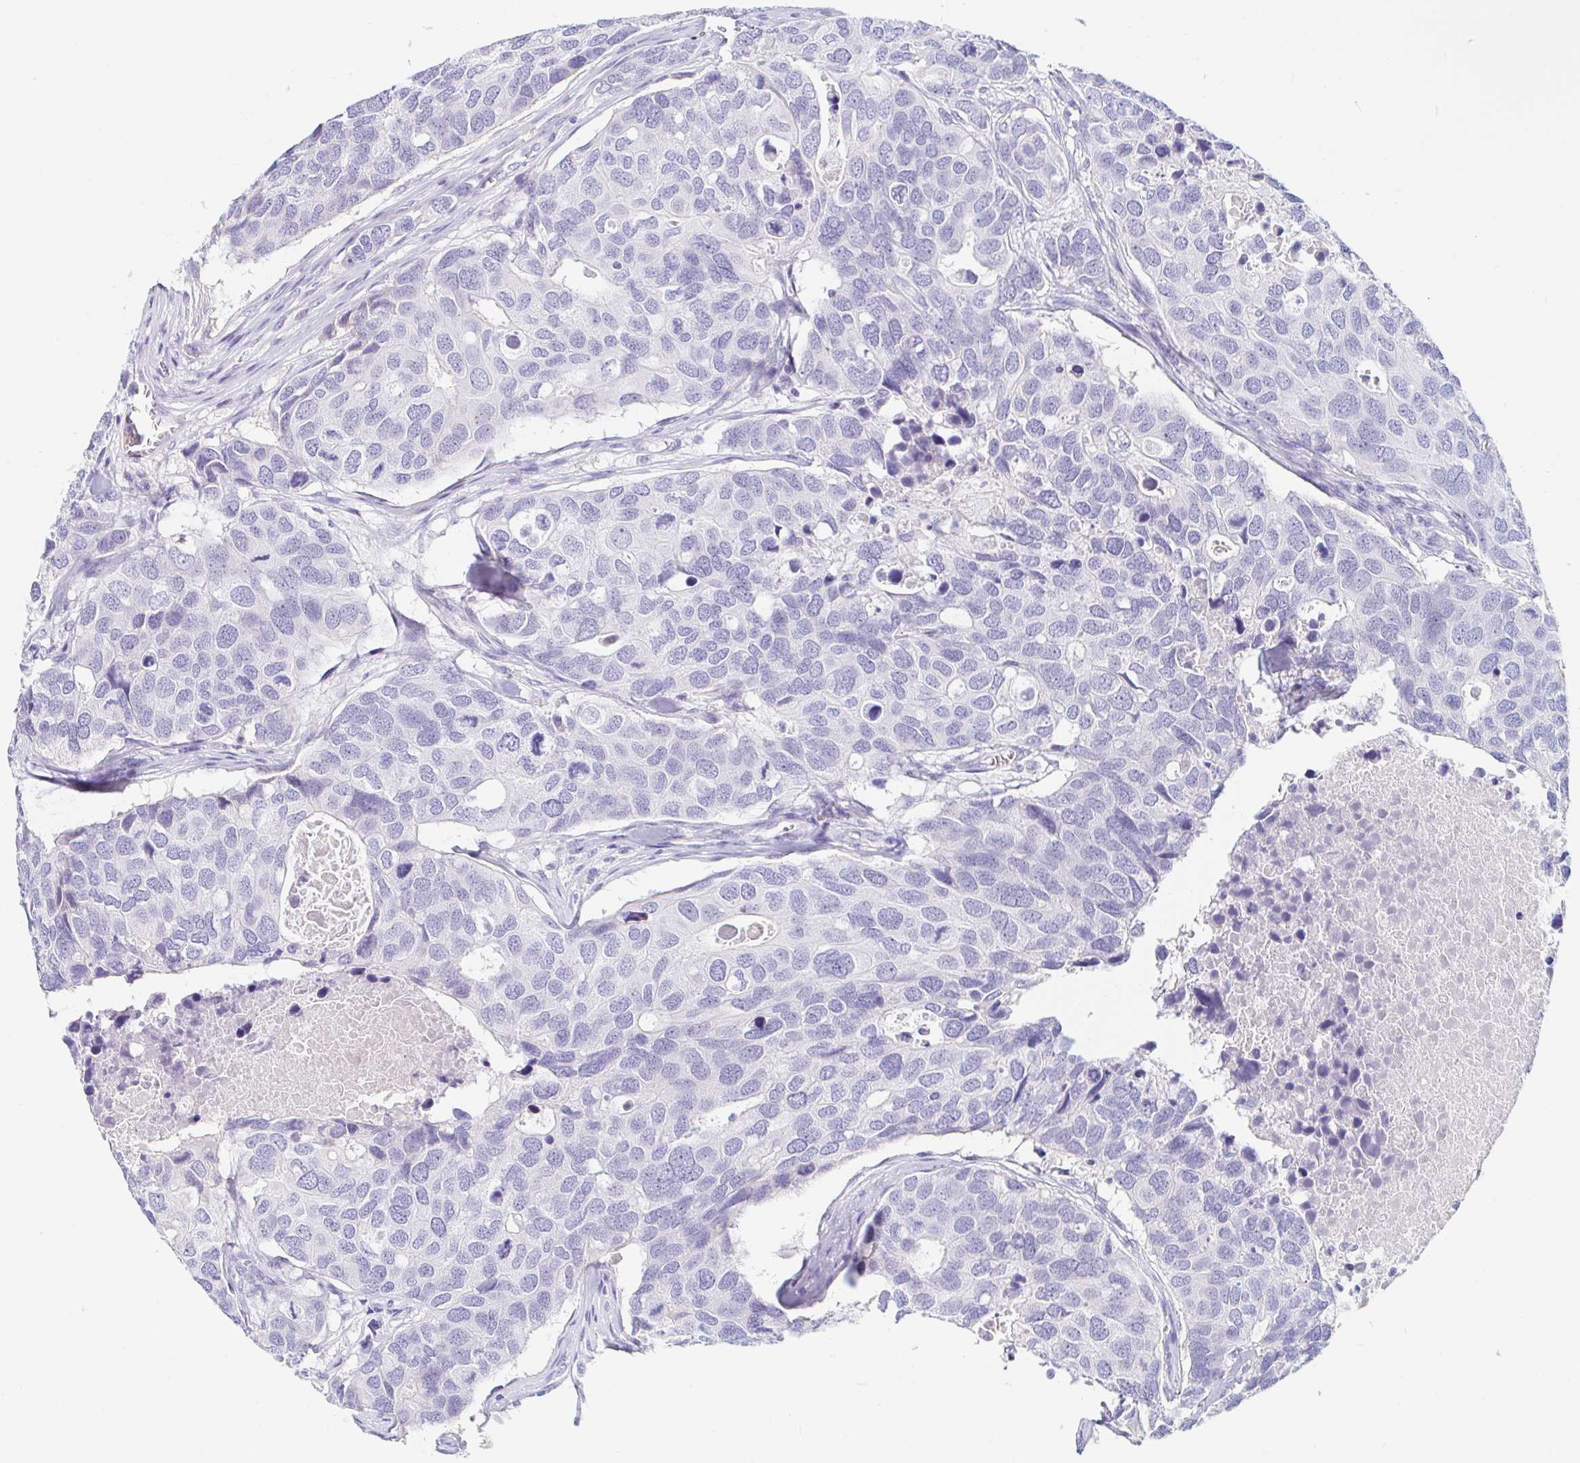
{"staining": {"intensity": "negative", "quantity": "none", "location": "none"}, "tissue": "breast cancer", "cell_type": "Tumor cells", "image_type": "cancer", "snomed": [{"axis": "morphology", "description": "Duct carcinoma"}, {"axis": "topography", "description": "Breast"}], "caption": "Immunohistochemical staining of breast cancer (intraductal carcinoma) exhibits no significant positivity in tumor cells. (IHC, brightfield microscopy, high magnification).", "gene": "TEX44", "patient": {"sex": "female", "age": 83}}